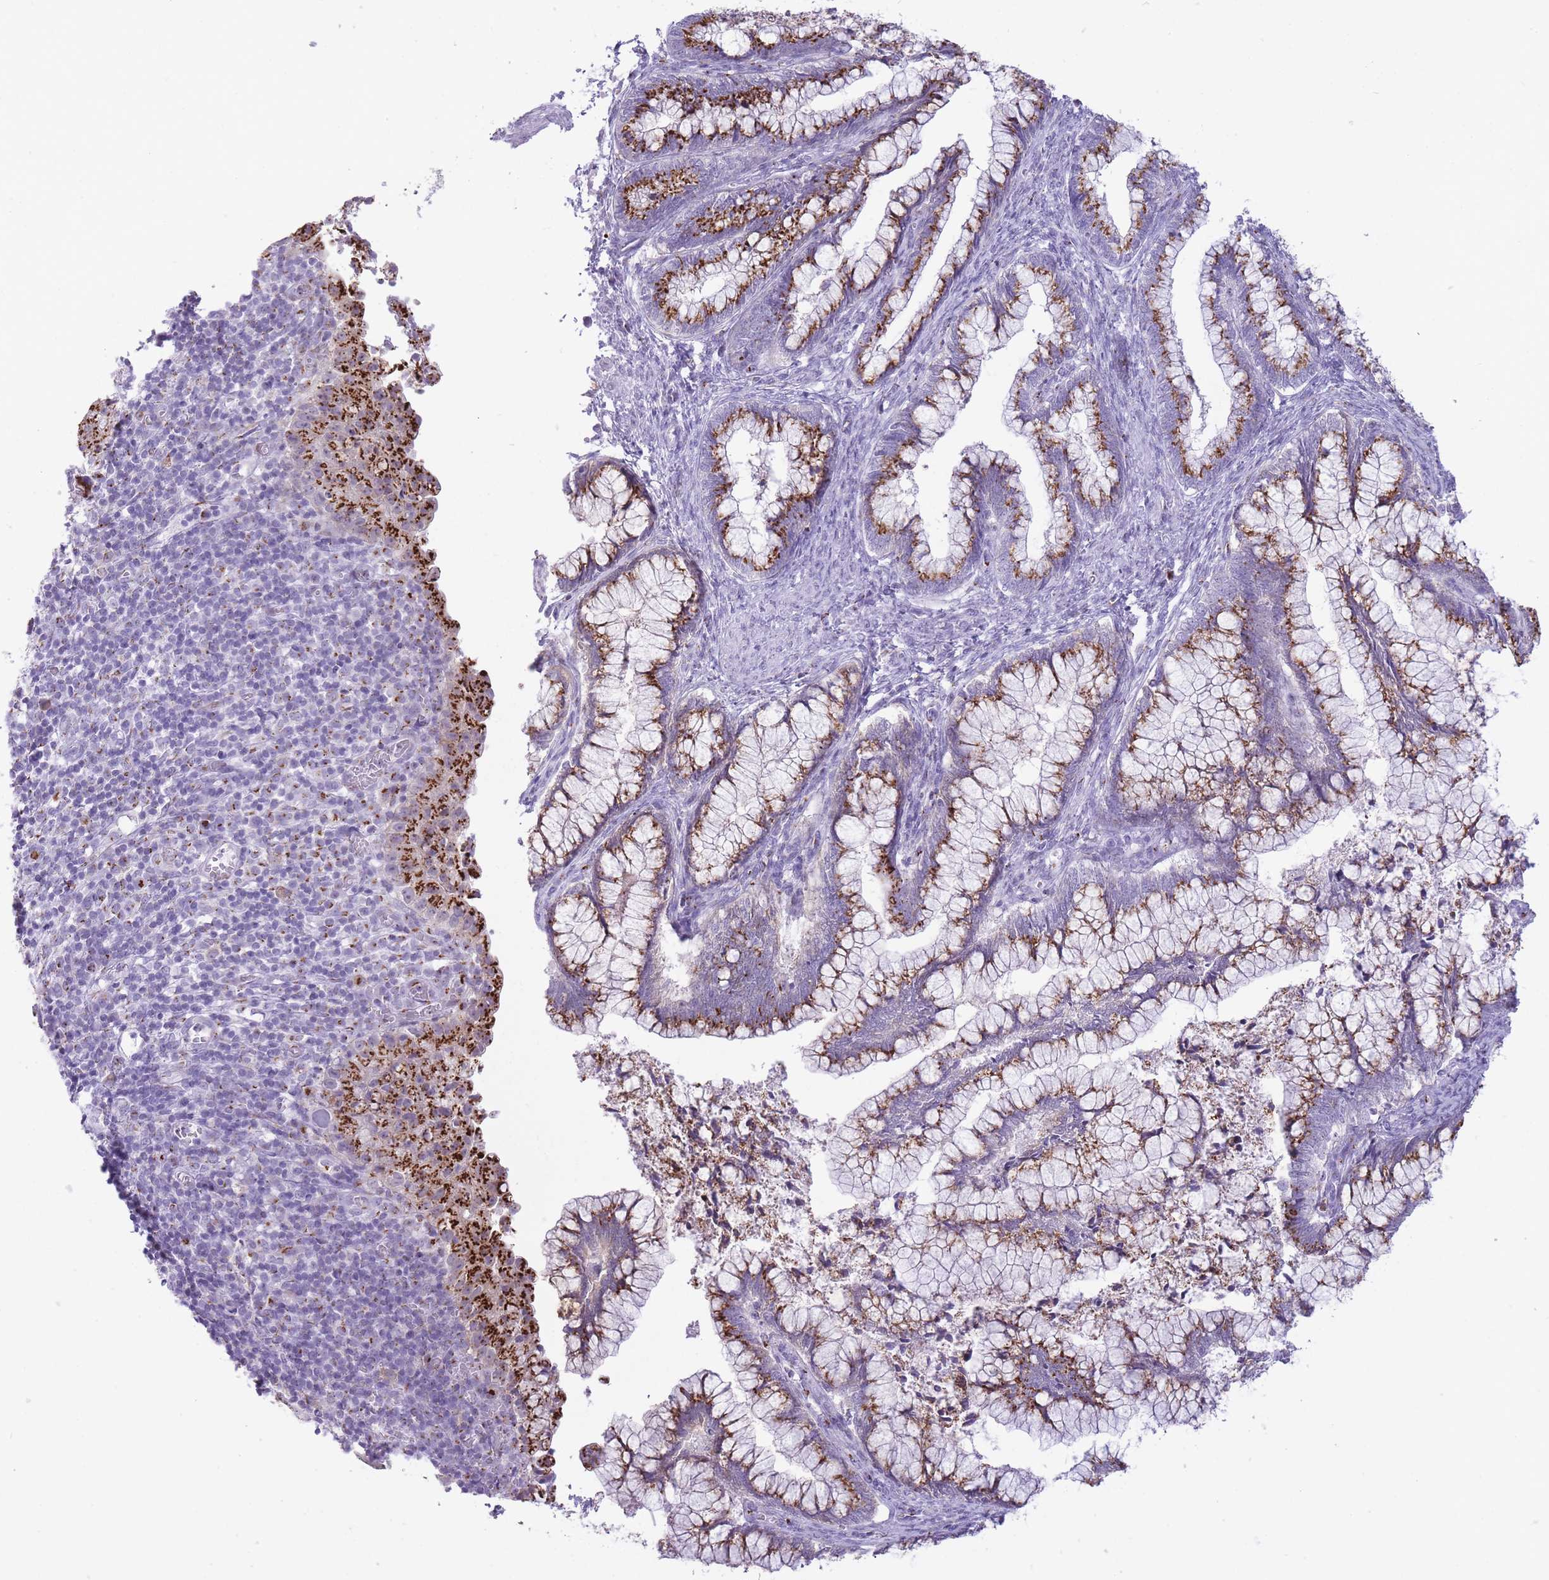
{"staining": {"intensity": "strong", "quantity": ">75%", "location": "cytoplasmic/membranous"}, "tissue": "cervical cancer", "cell_type": "Tumor cells", "image_type": "cancer", "snomed": [{"axis": "morphology", "description": "Adenocarcinoma, NOS"}, {"axis": "topography", "description": "Cervix"}], "caption": "This image demonstrates cervical cancer (adenocarcinoma) stained with immunohistochemistry to label a protein in brown. The cytoplasmic/membranous of tumor cells show strong positivity for the protein. Nuclei are counter-stained blue.", "gene": "B4GALT2", "patient": {"sex": "female", "age": 44}}